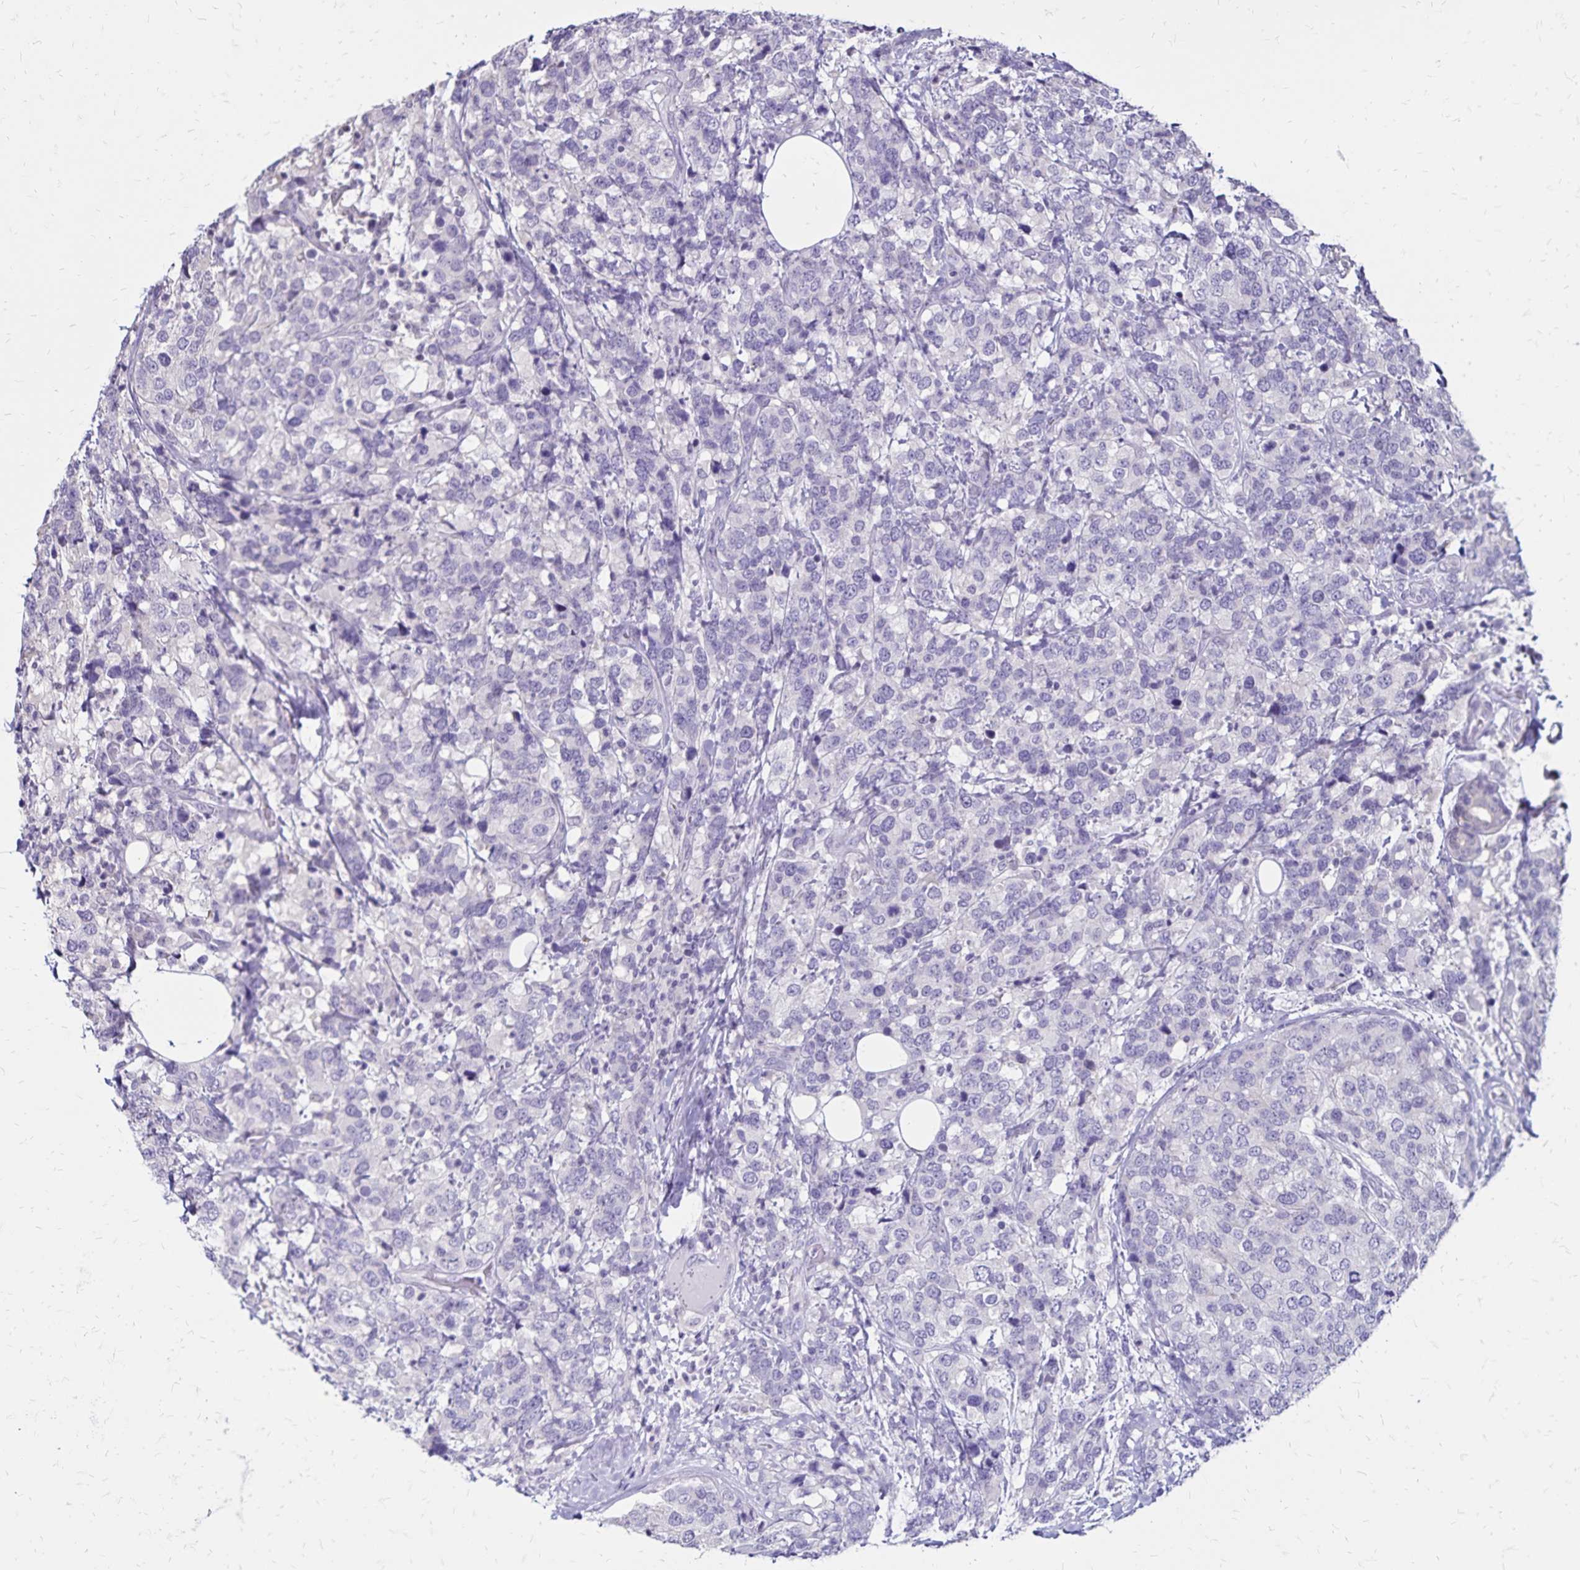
{"staining": {"intensity": "negative", "quantity": "none", "location": "none"}, "tissue": "breast cancer", "cell_type": "Tumor cells", "image_type": "cancer", "snomed": [{"axis": "morphology", "description": "Lobular carcinoma"}, {"axis": "topography", "description": "Breast"}], "caption": "Immunohistochemical staining of breast cancer (lobular carcinoma) reveals no significant expression in tumor cells.", "gene": "SH3GL3", "patient": {"sex": "female", "age": 59}}